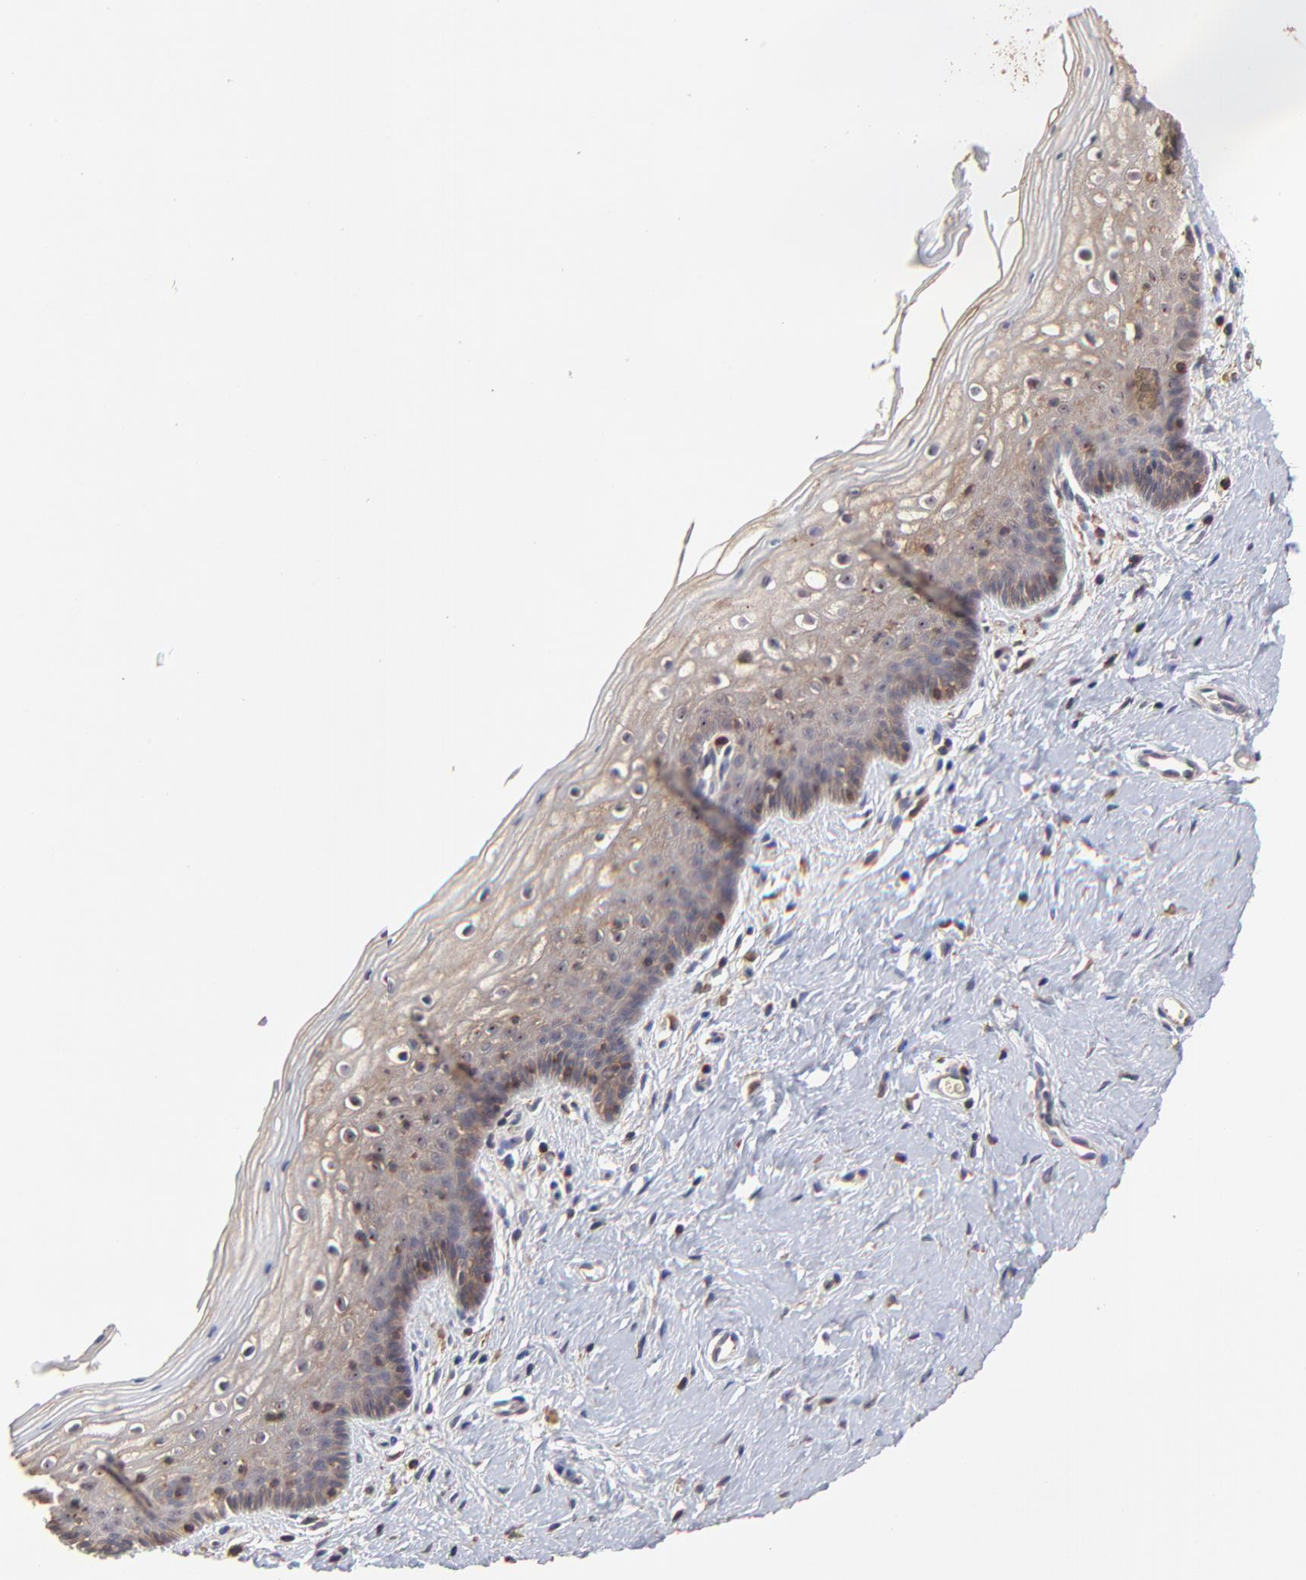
{"staining": {"intensity": "weak", "quantity": "25%-75%", "location": "cytoplasmic/membranous"}, "tissue": "vagina", "cell_type": "Squamous epithelial cells", "image_type": "normal", "snomed": [{"axis": "morphology", "description": "Normal tissue, NOS"}, {"axis": "topography", "description": "Vagina"}], "caption": "Immunohistochemical staining of normal human vagina demonstrates weak cytoplasmic/membranous protein positivity in approximately 25%-75% of squamous epithelial cells. (DAB (3,3'-diaminobenzidine) IHC, brown staining for protein, blue staining for nuclei).", "gene": "STON2", "patient": {"sex": "female", "age": 46}}